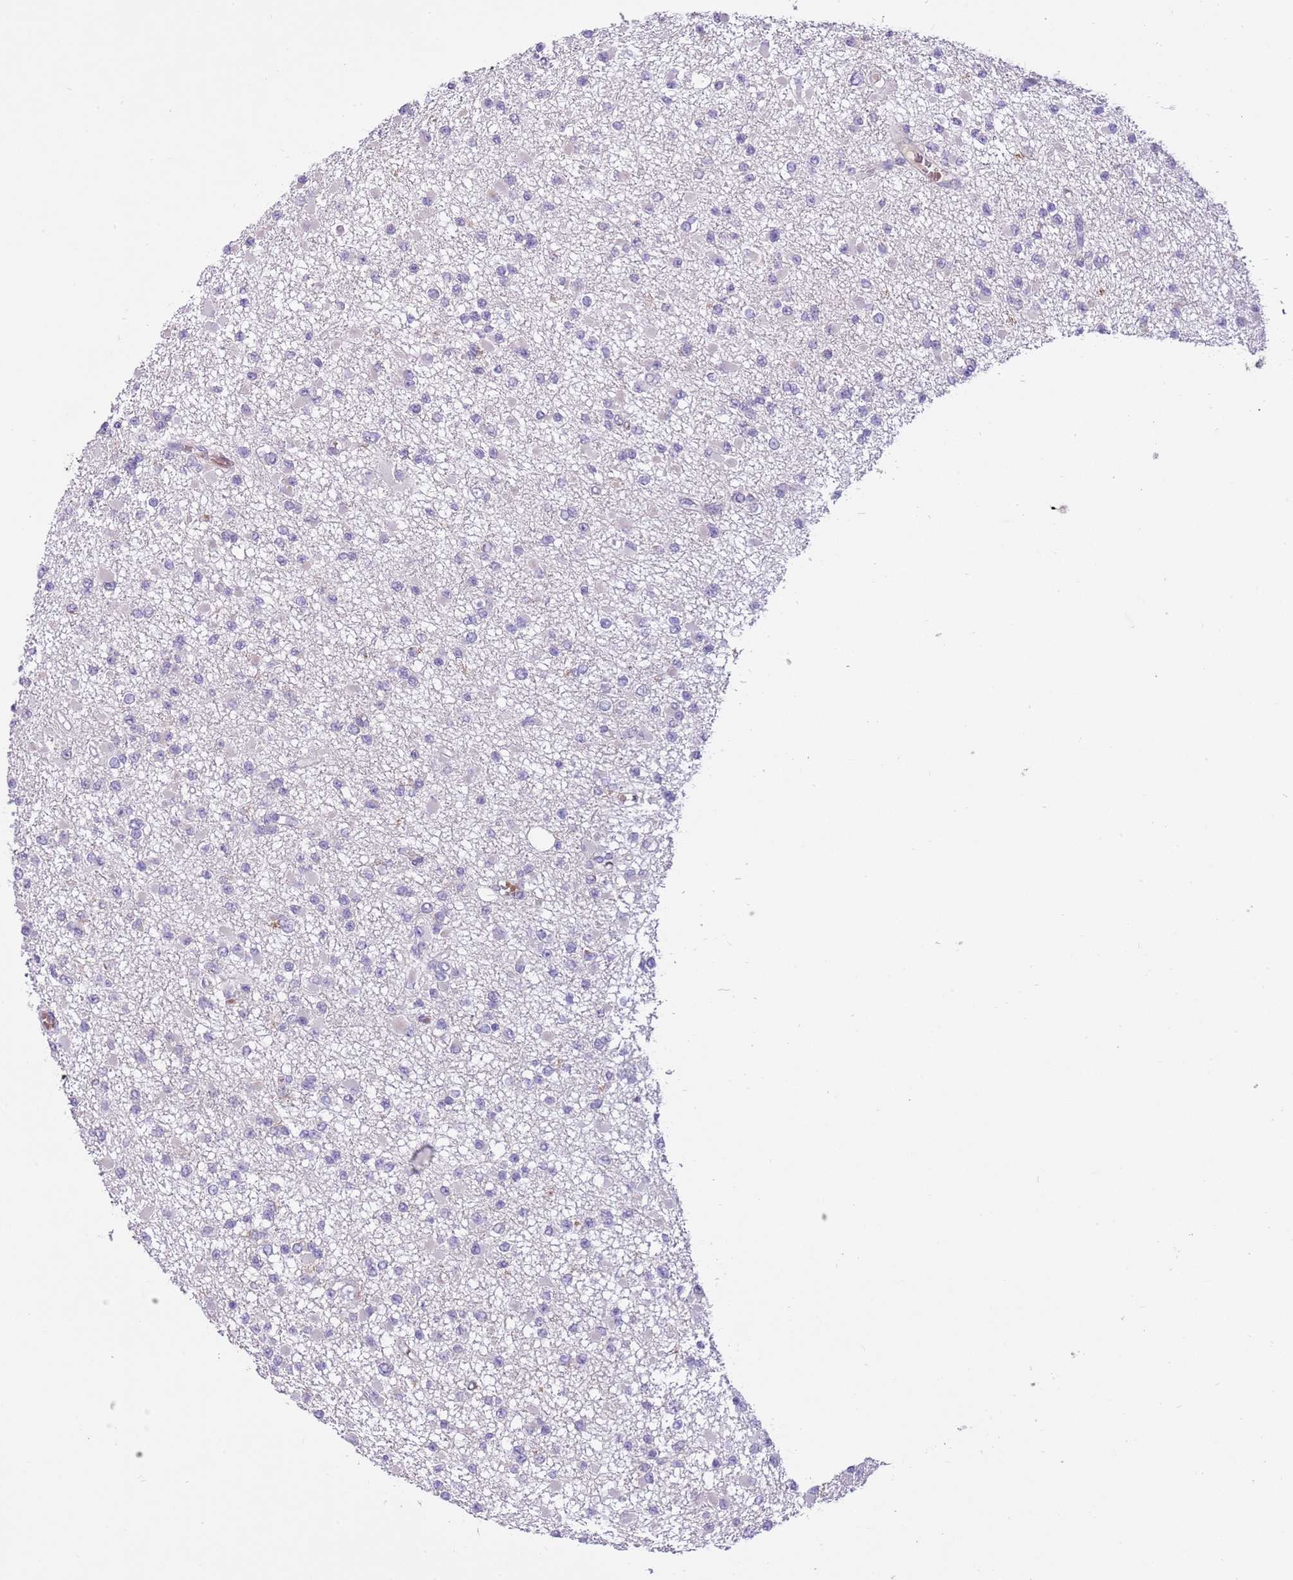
{"staining": {"intensity": "negative", "quantity": "none", "location": "none"}, "tissue": "glioma", "cell_type": "Tumor cells", "image_type": "cancer", "snomed": [{"axis": "morphology", "description": "Glioma, malignant, Low grade"}, {"axis": "topography", "description": "Brain"}], "caption": "High power microscopy image of an immunohistochemistry (IHC) histopathology image of glioma, revealing no significant staining in tumor cells.", "gene": "CFAP73", "patient": {"sex": "female", "age": 22}}